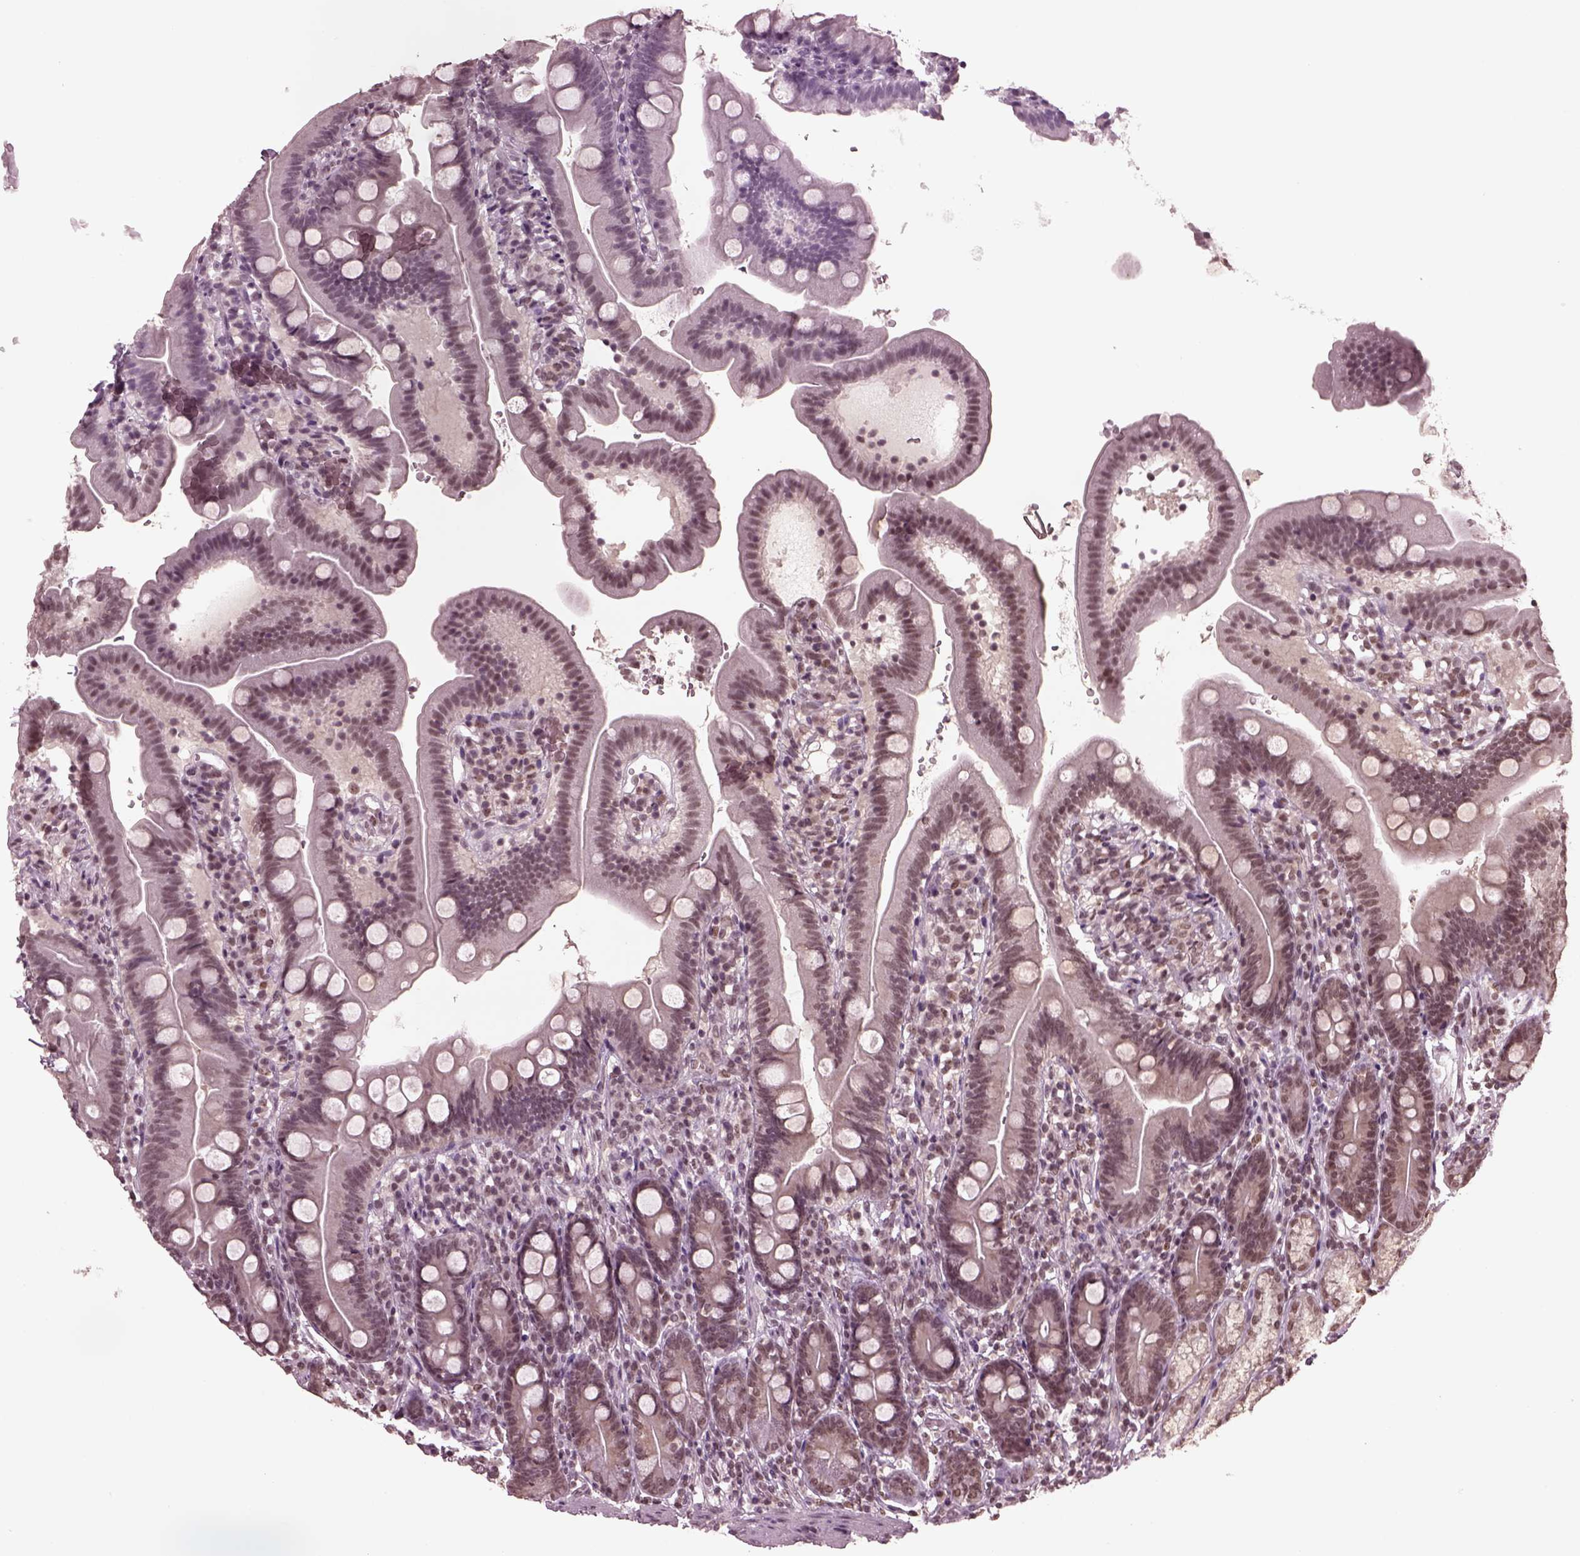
{"staining": {"intensity": "weak", "quantity": "<25%", "location": "nuclear"}, "tissue": "duodenum", "cell_type": "Glandular cells", "image_type": "normal", "snomed": [{"axis": "morphology", "description": "Normal tissue, NOS"}, {"axis": "topography", "description": "Duodenum"}], "caption": "Glandular cells are negative for protein expression in unremarkable human duodenum. Brightfield microscopy of IHC stained with DAB (3,3'-diaminobenzidine) (brown) and hematoxylin (blue), captured at high magnification.", "gene": "RUVBL2", "patient": {"sex": "female", "age": 67}}